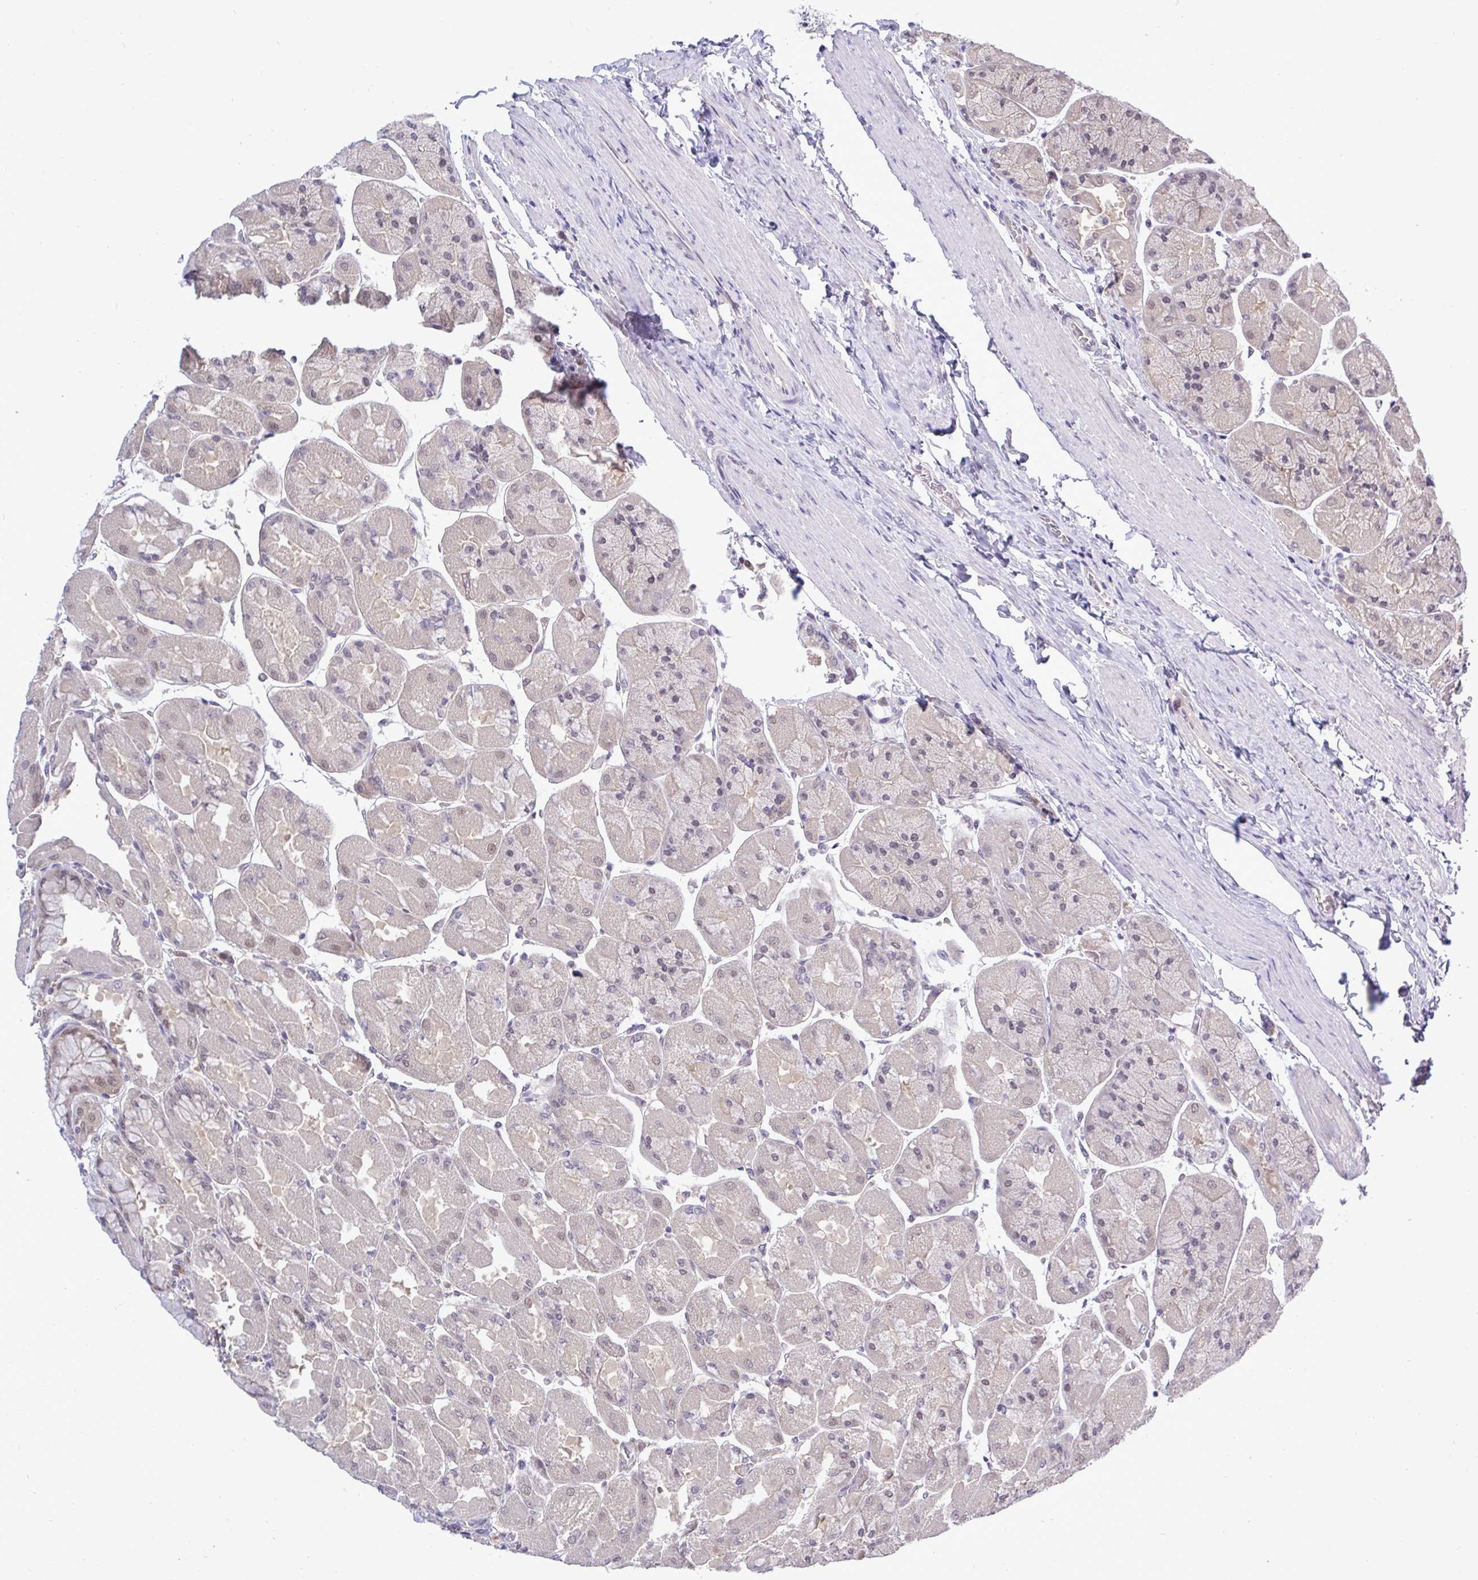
{"staining": {"intensity": "moderate", "quantity": "<25%", "location": "nuclear"}, "tissue": "stomach", "cell_type": "Glandular cells", "image_type": "normal", "snomed": [{"axis": "morphology", "description": "Normal tissue, NOS"}, {"axis": "topography", "description": "Stomach"}], "caption": "Immunohistochemical staining of unremarkable human stomach displays low levels of moderate nuclear staining in about <25% of glandular cells.", "gene": "ZNF444", "patient": {"sex": "female", "age": 61}}